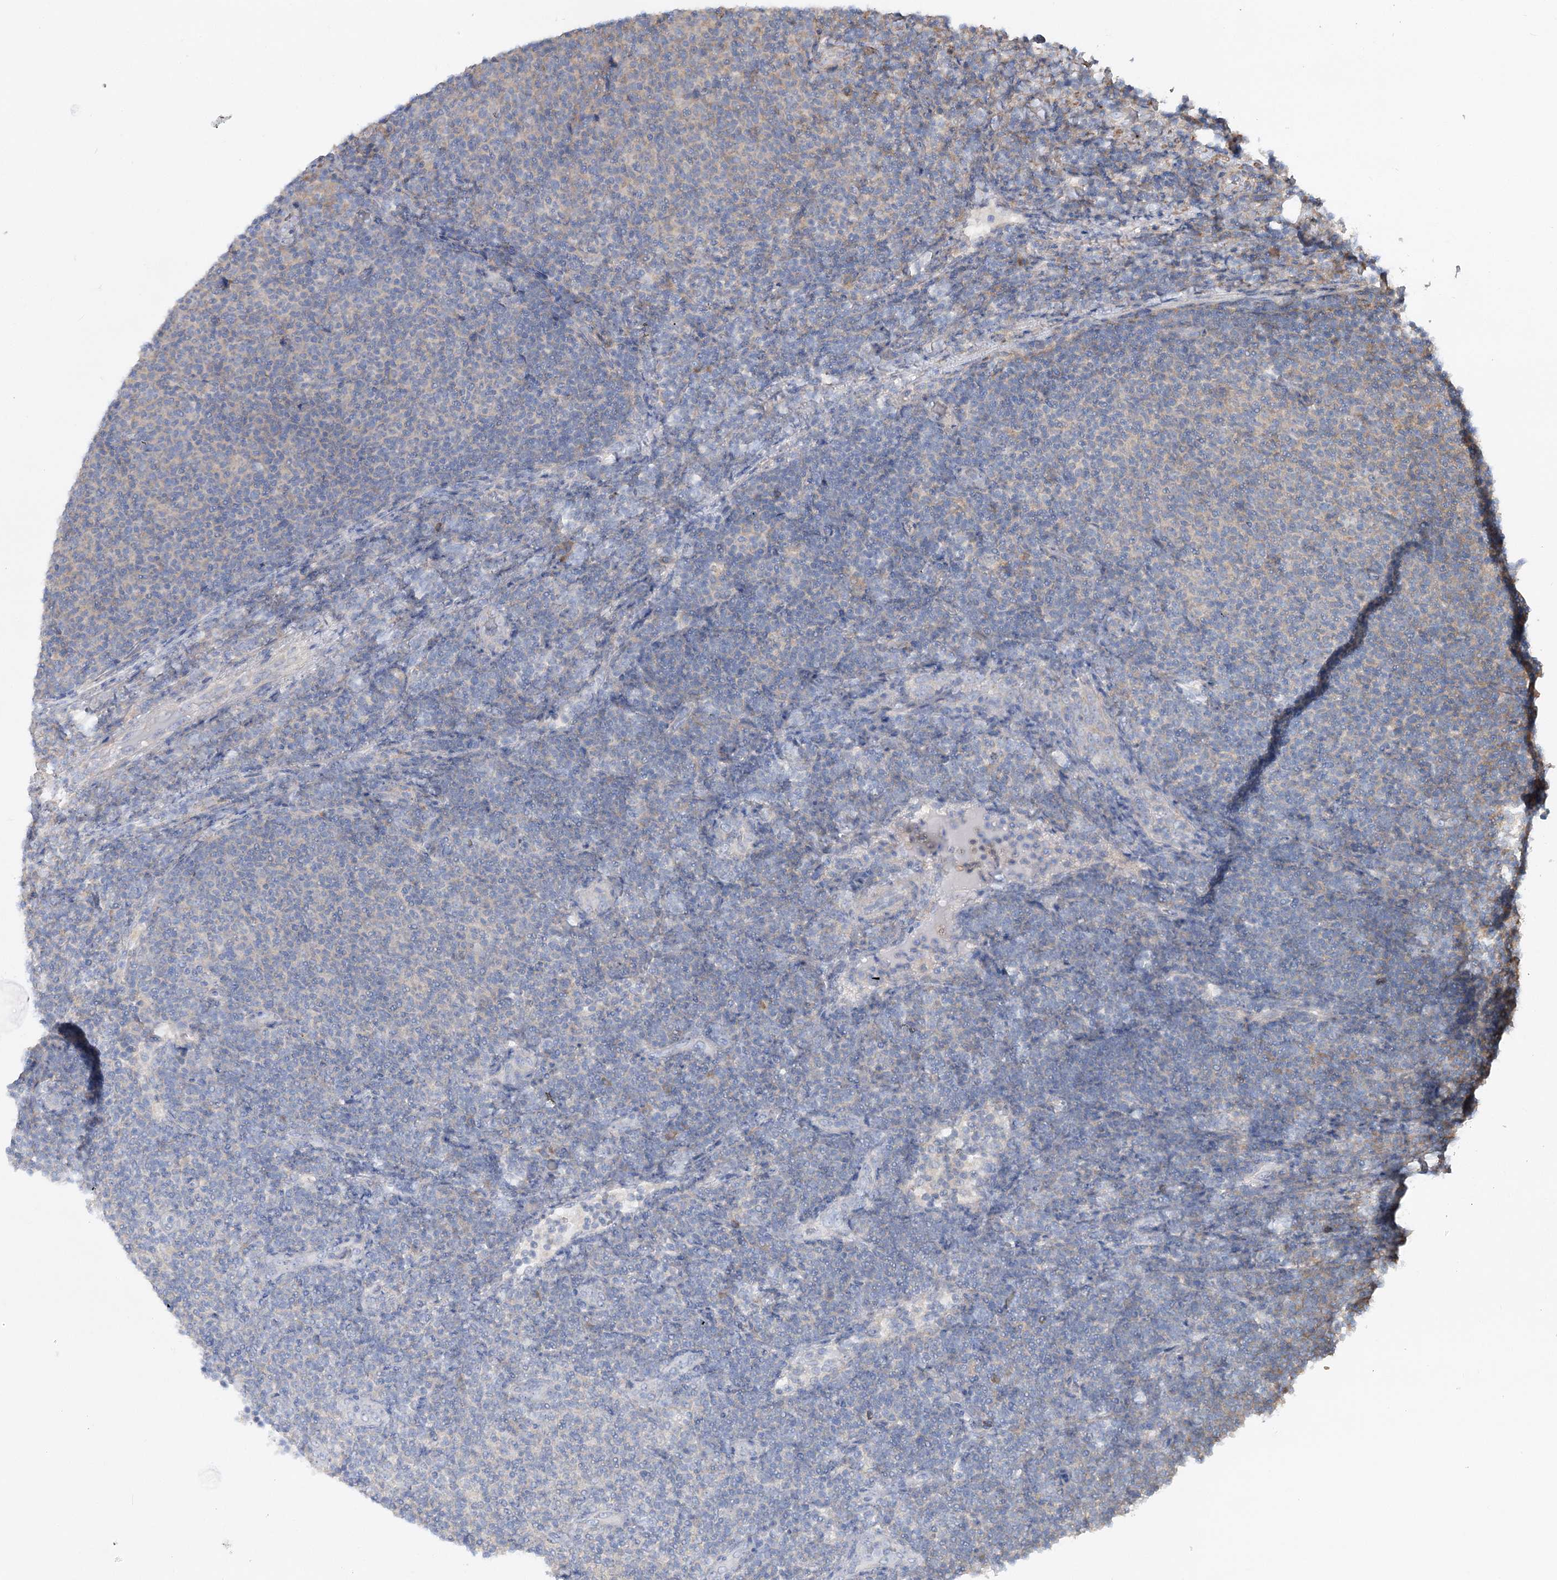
{"staining": {"intensity": "negative", "quantity": "none", "location": "none"}, "tissue": "lymphoma", "cell_type": "Tumor cells", "image_type": "cancer", "snomed": [{"axis": "morphology", "description": "Malignant lymphoma, non-Hodgkin's type, Low grade"}, {"axis": "topography", "description": "Lymph node"}], "caption": "The histopathology image shows no staining of tumor cells in low-grade malignant lymphoma, non-Hodgkin's type.", "gene": "LARP1B", "patient": {"sex": "male", "age": 66}}